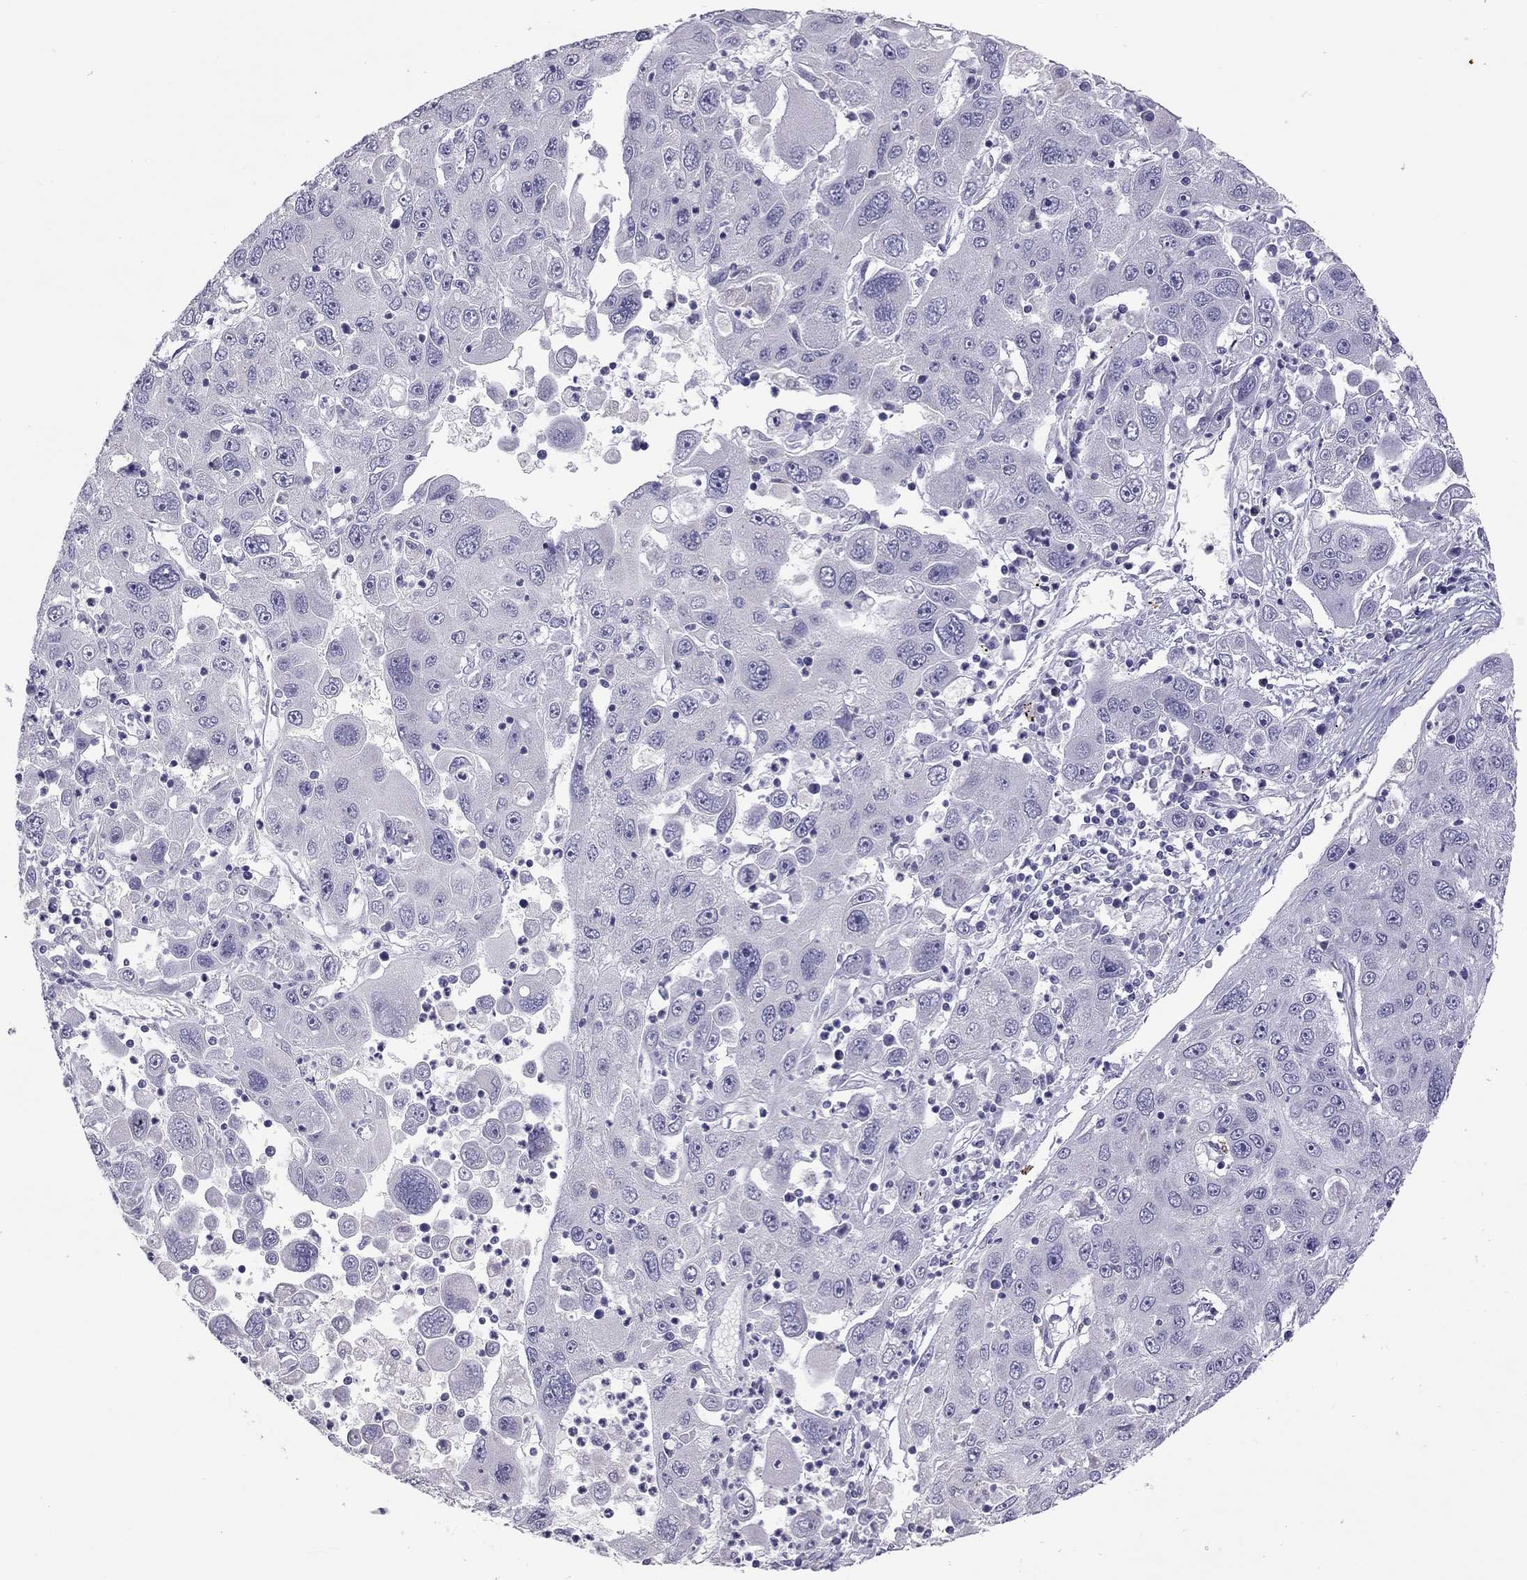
{"staining": {"intensity": "negative", "quantity": "none", "location": "none"}, "tissue": "stomach cancer", "cell_type": "Tumor cells", "image_type": "cancer", "snomed": [{"axis": "morphology", "description": "Adenocarcinoma, NOS"}, {"axis": "topography", "description": "Stomach"}], "caption": "This is an immunohistochemistry (IHC) histopathology image of human adenocarcinoma (stomach). There is no positivity in tumor cells.", "gene": "PPP1R3A", "patient": {"sex": "male", "age": 56}}